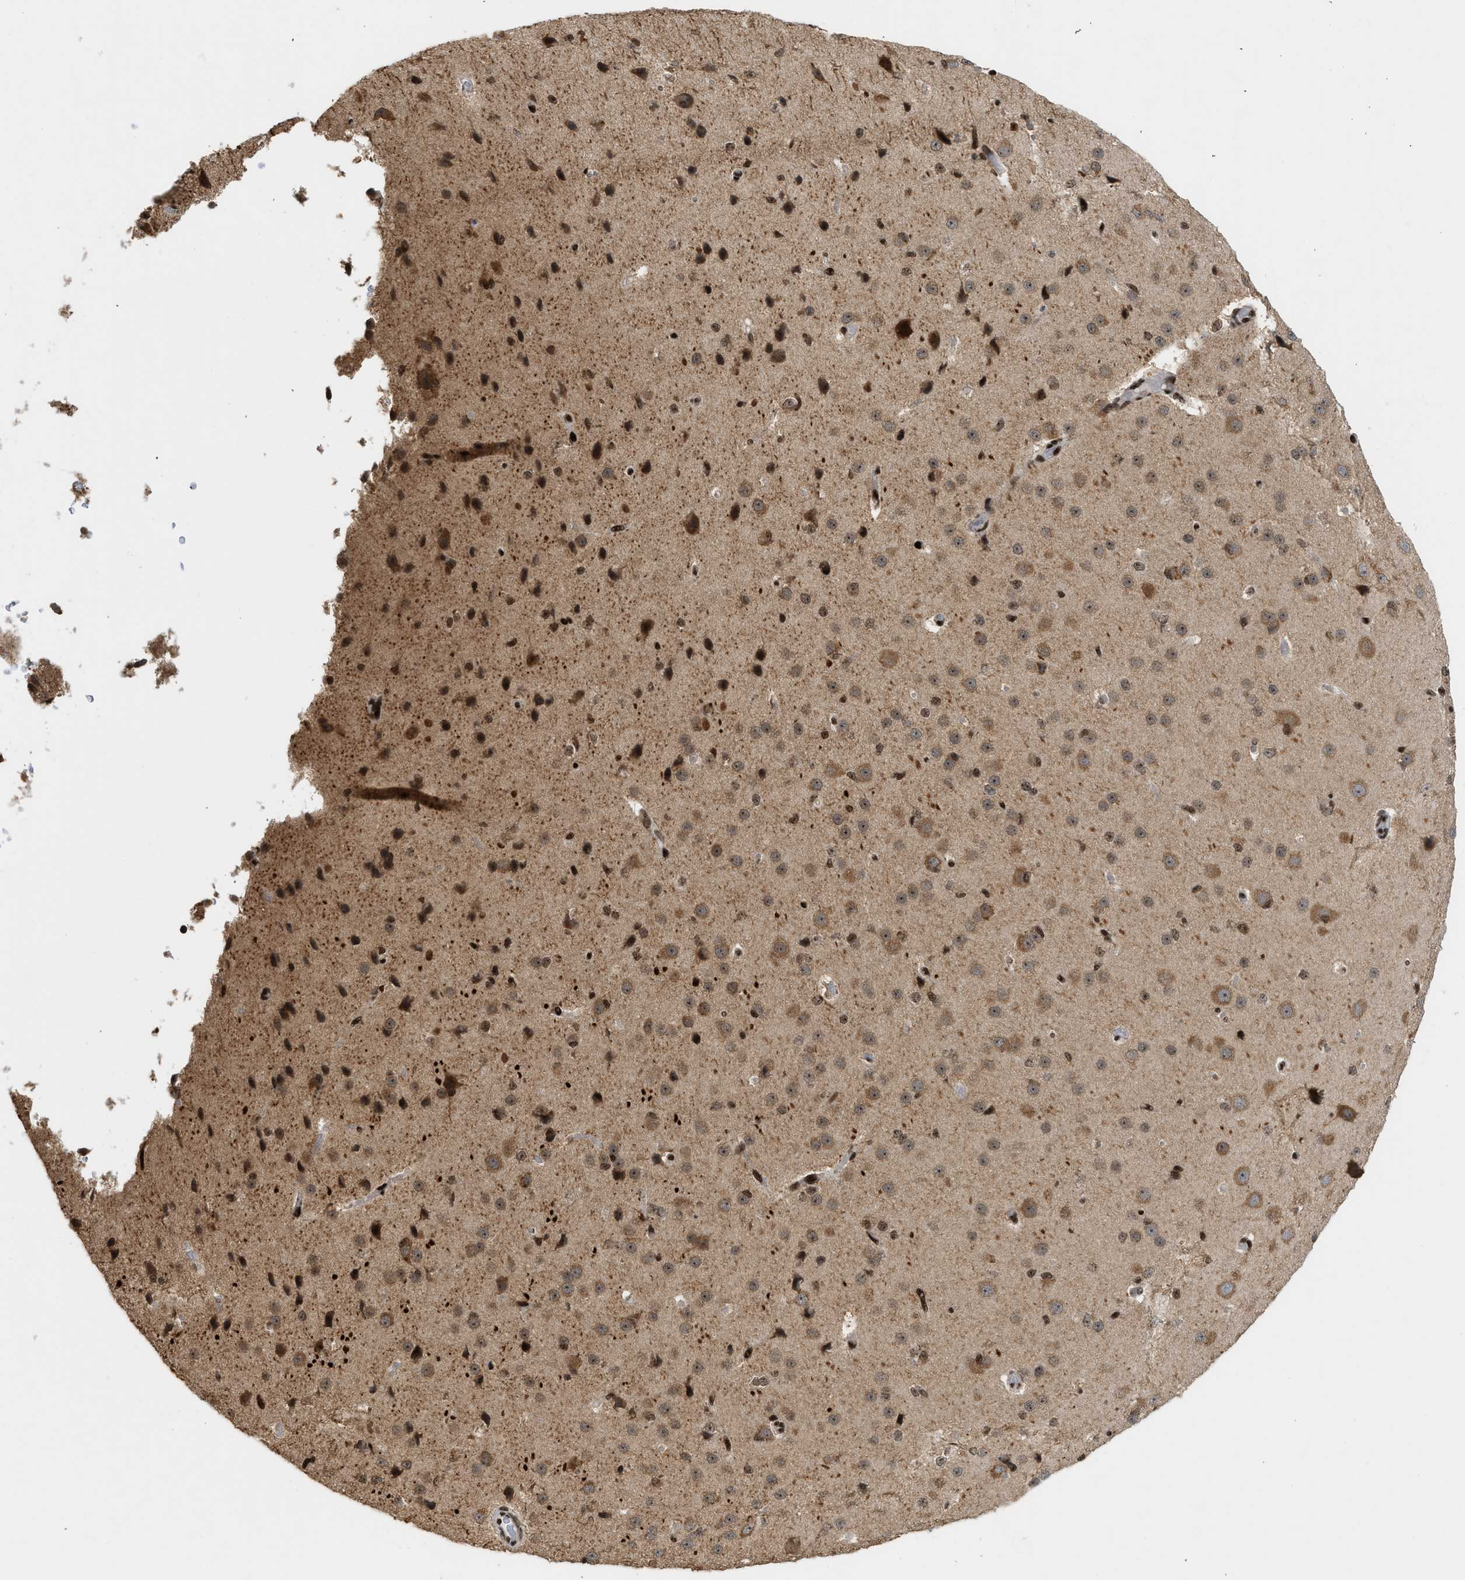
{"staining": {"intensity": "strong", "quantity": ">75%", "location": "nuclear"}, "tissue": "cerebral cortex", "cell_type": "Endothelial cells", "image_type": "normal", "snomed": [{"axis": "morphology", "description": "Normal tissue, NOS"}, {"axis": "morphology", "description": "Developmental malformation"}, {"axis": "topography", "description": "Cerebral cortex"}], "caption": "Benign cerebral cortex displays strong nuclear positivity in about >75% of endothelial cells, visualized by immunohistochemistry. Ihc stains the protein of interest in brown and the nuclei are stained blue.", "gene": "ZNF22", "patient": {"sex": "female", "age": 30}}